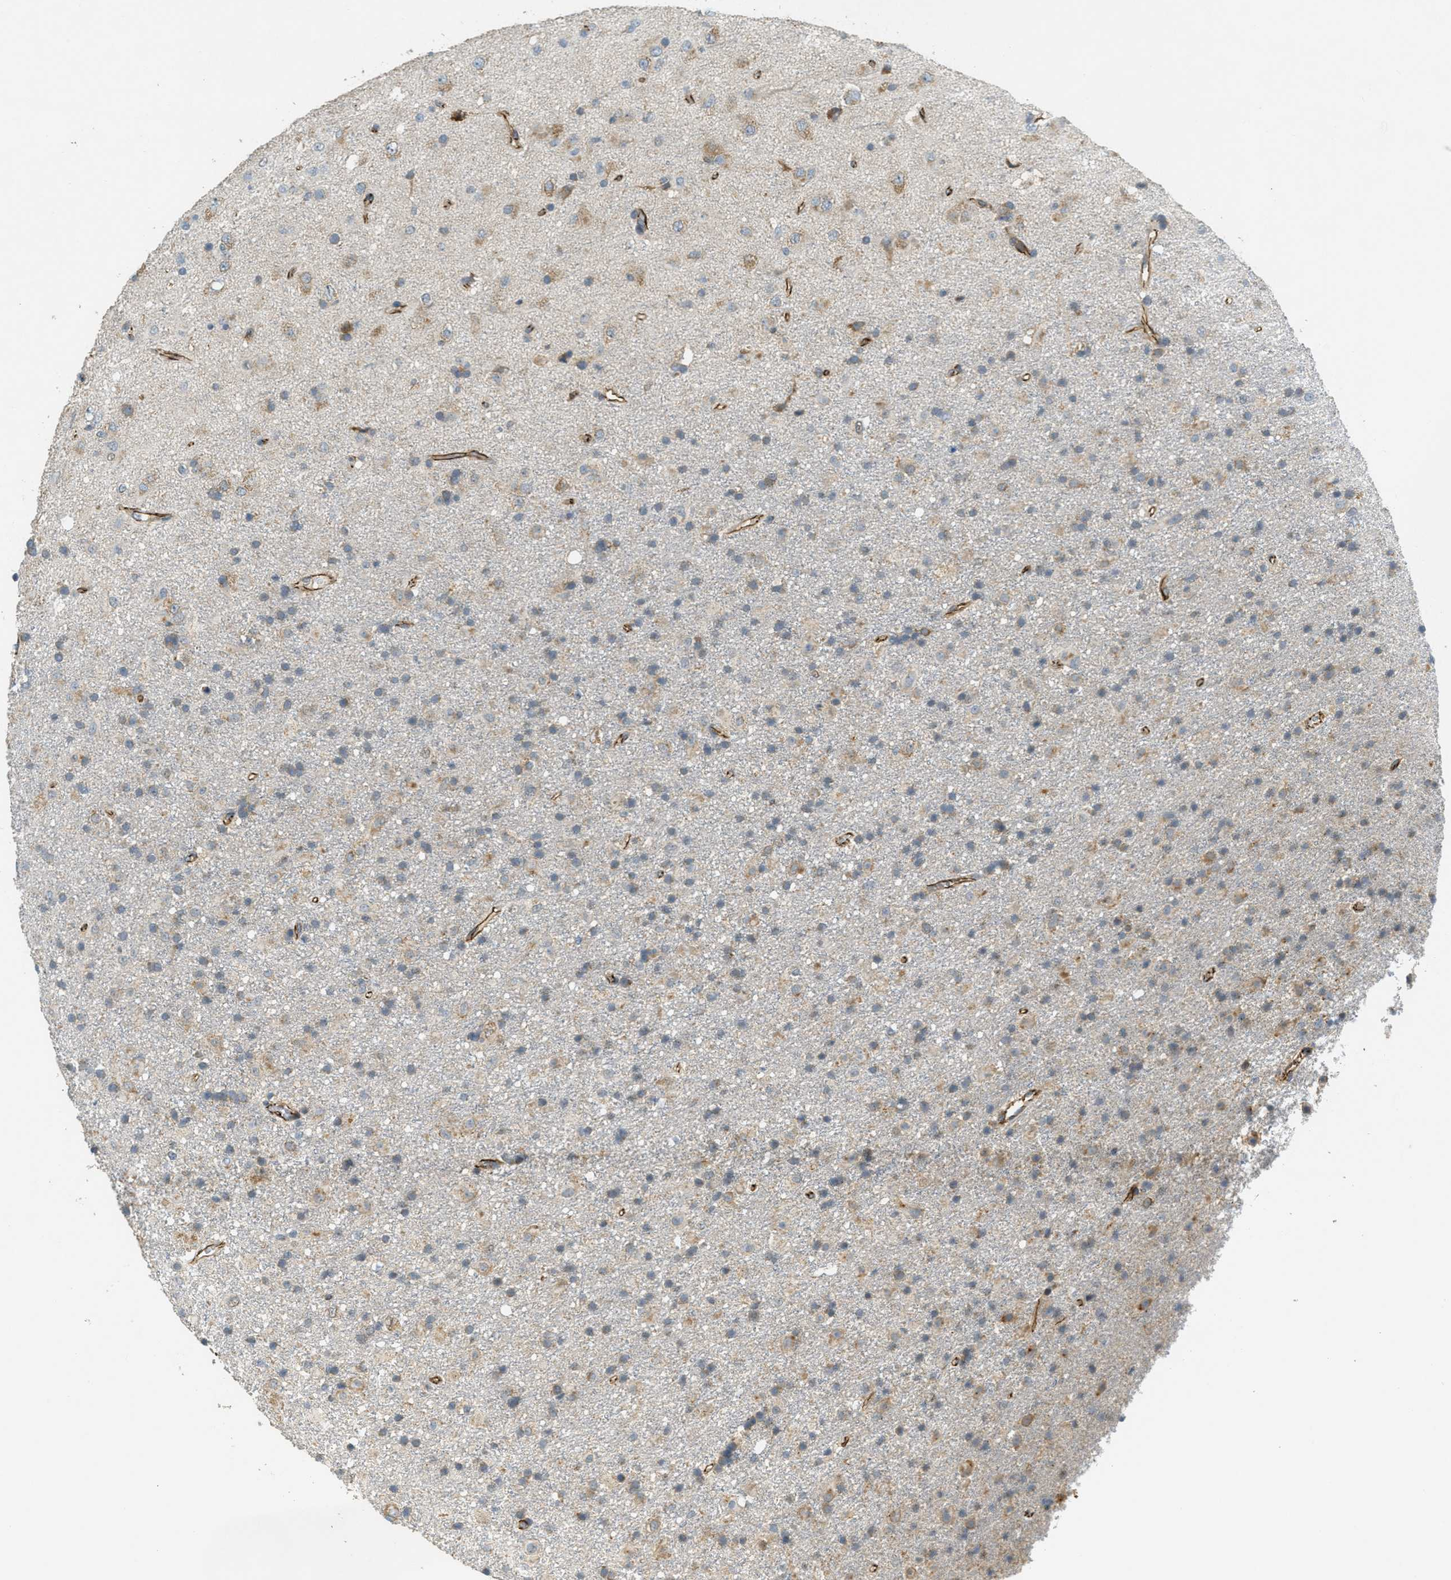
{"staining": {"intensity": "weak", "quantity": "25%-75%", "location": "cytoplasmic/membranous"}, "tissue": "glioma", "cell_type": "Tumor cells", "image_type": "cancer", "snomed": [{"axis": "morphology", "description": "Glioma, malignant, Low grade"}, {"axis": "topography", "description": "Brain"}], "caption": "High-power microscopy captured an IHC image of malignant low-grade glioma, revealing weak cytoplasmic/membranous expression in approximately 25%-75% of tumor cells. (DAB = brown stain, brightfield microscopy at high magnification).", "gene": "JCAD", "patient": {"sex": "male", "age": 65}}